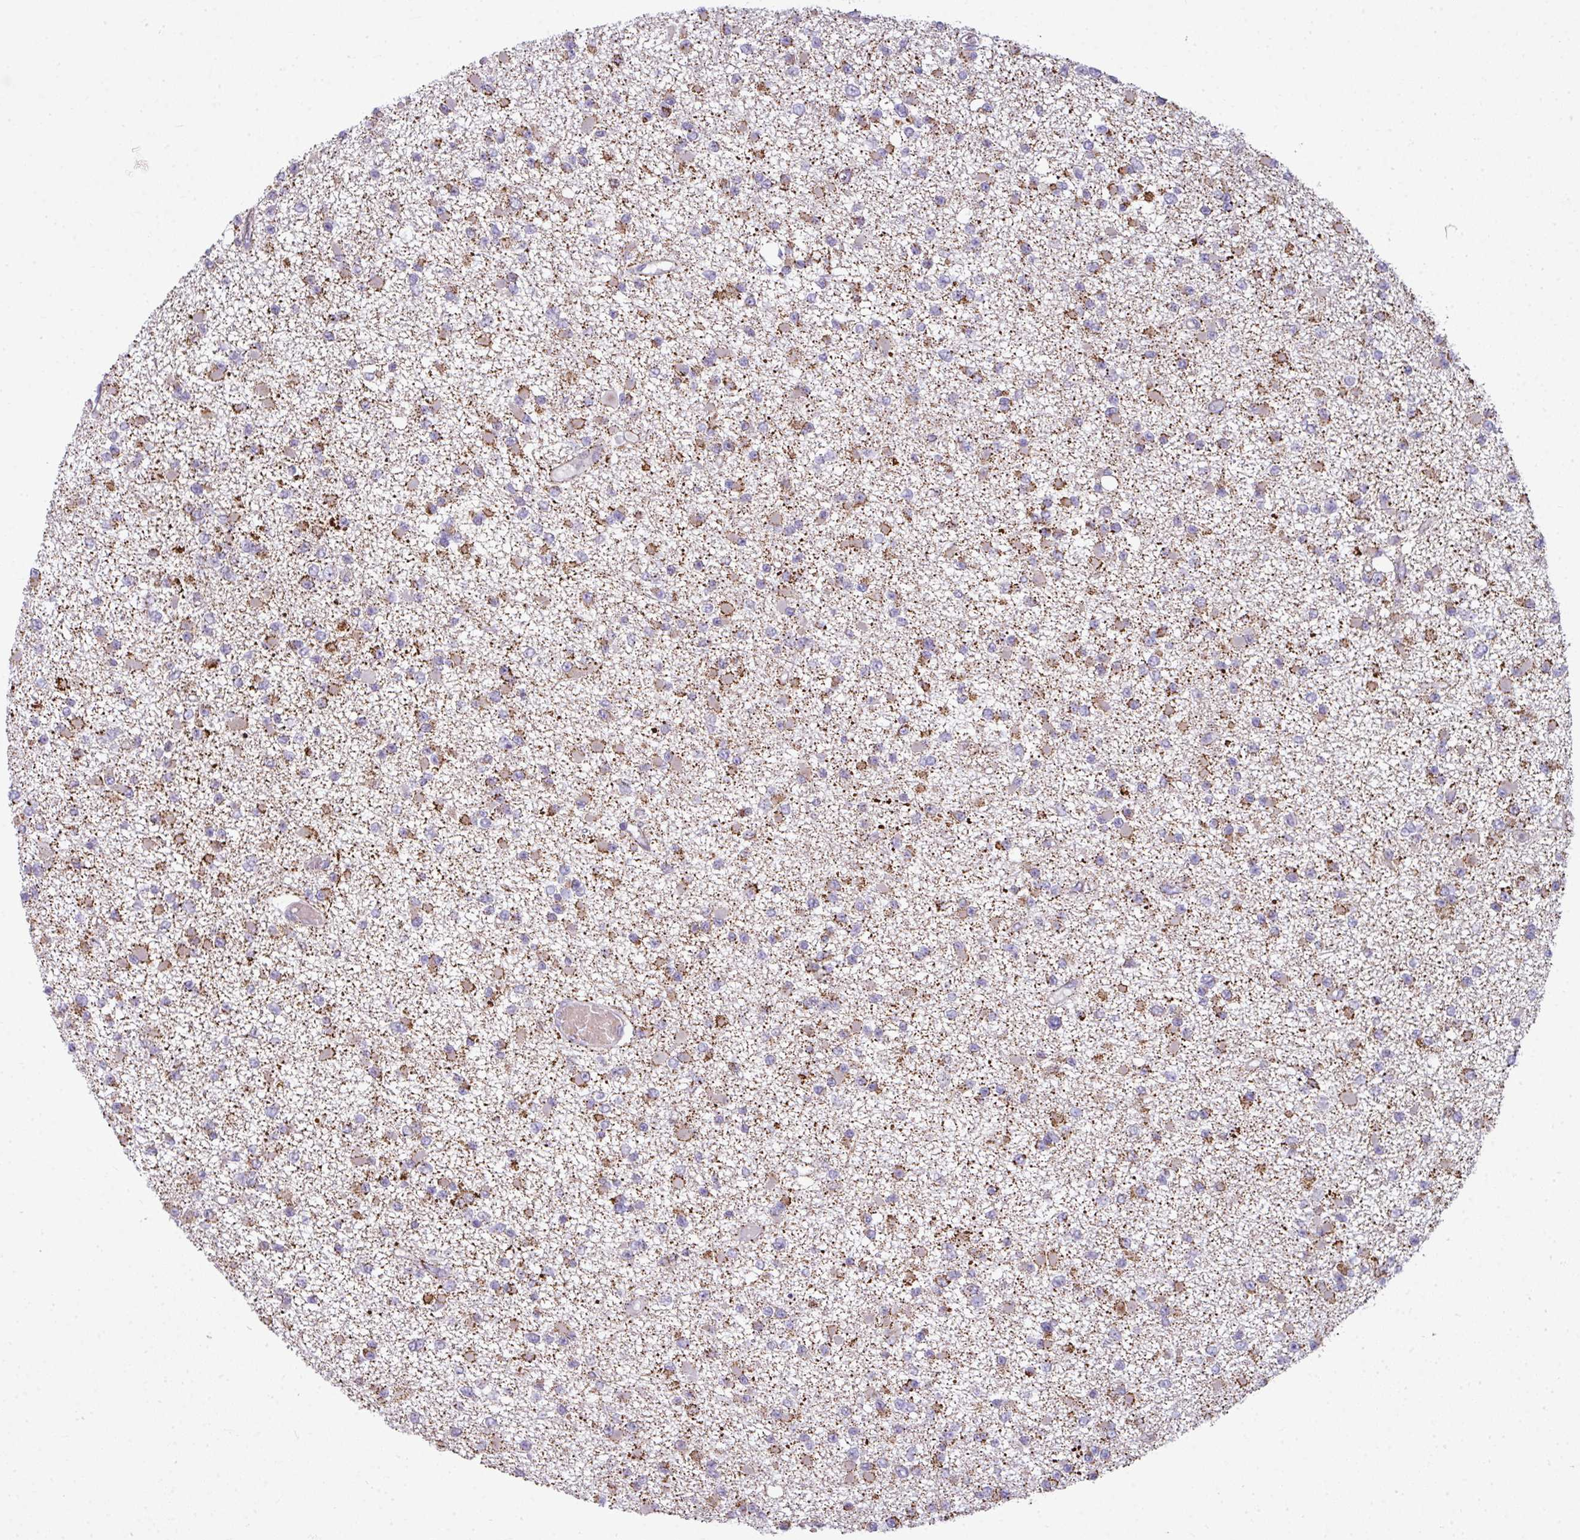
{"staining": {"intensity": "moderate", "quantity": "25%-75%", "location": "cytoplasmic/membranous"}, "tissue": "glioma", "cell_type": "Tumor cells", "image_type": "cancer", "snomed": [{"axis": "morphology", "description": "Glioma, malignant, Low grade"}, {"axis": "topography", "description": "Brain"}], "caption": "Immunohistochemistry (IHC) staining of malignant glioma (low-grade), which demonstrates medium levels of moderate cytoplasmic/membranous expression in approximately 25%-75% of tumor cells indicating moderate cytoplasmic/membranous protein positivity. The staining was performed using DAB (3,3'-diaminobenzidine) (brown) for protein detection and nuclei were counterstained in hematoxylin (blue).", "gene": "STAT5A", "patient": {"sex": "female", "age": 22}}